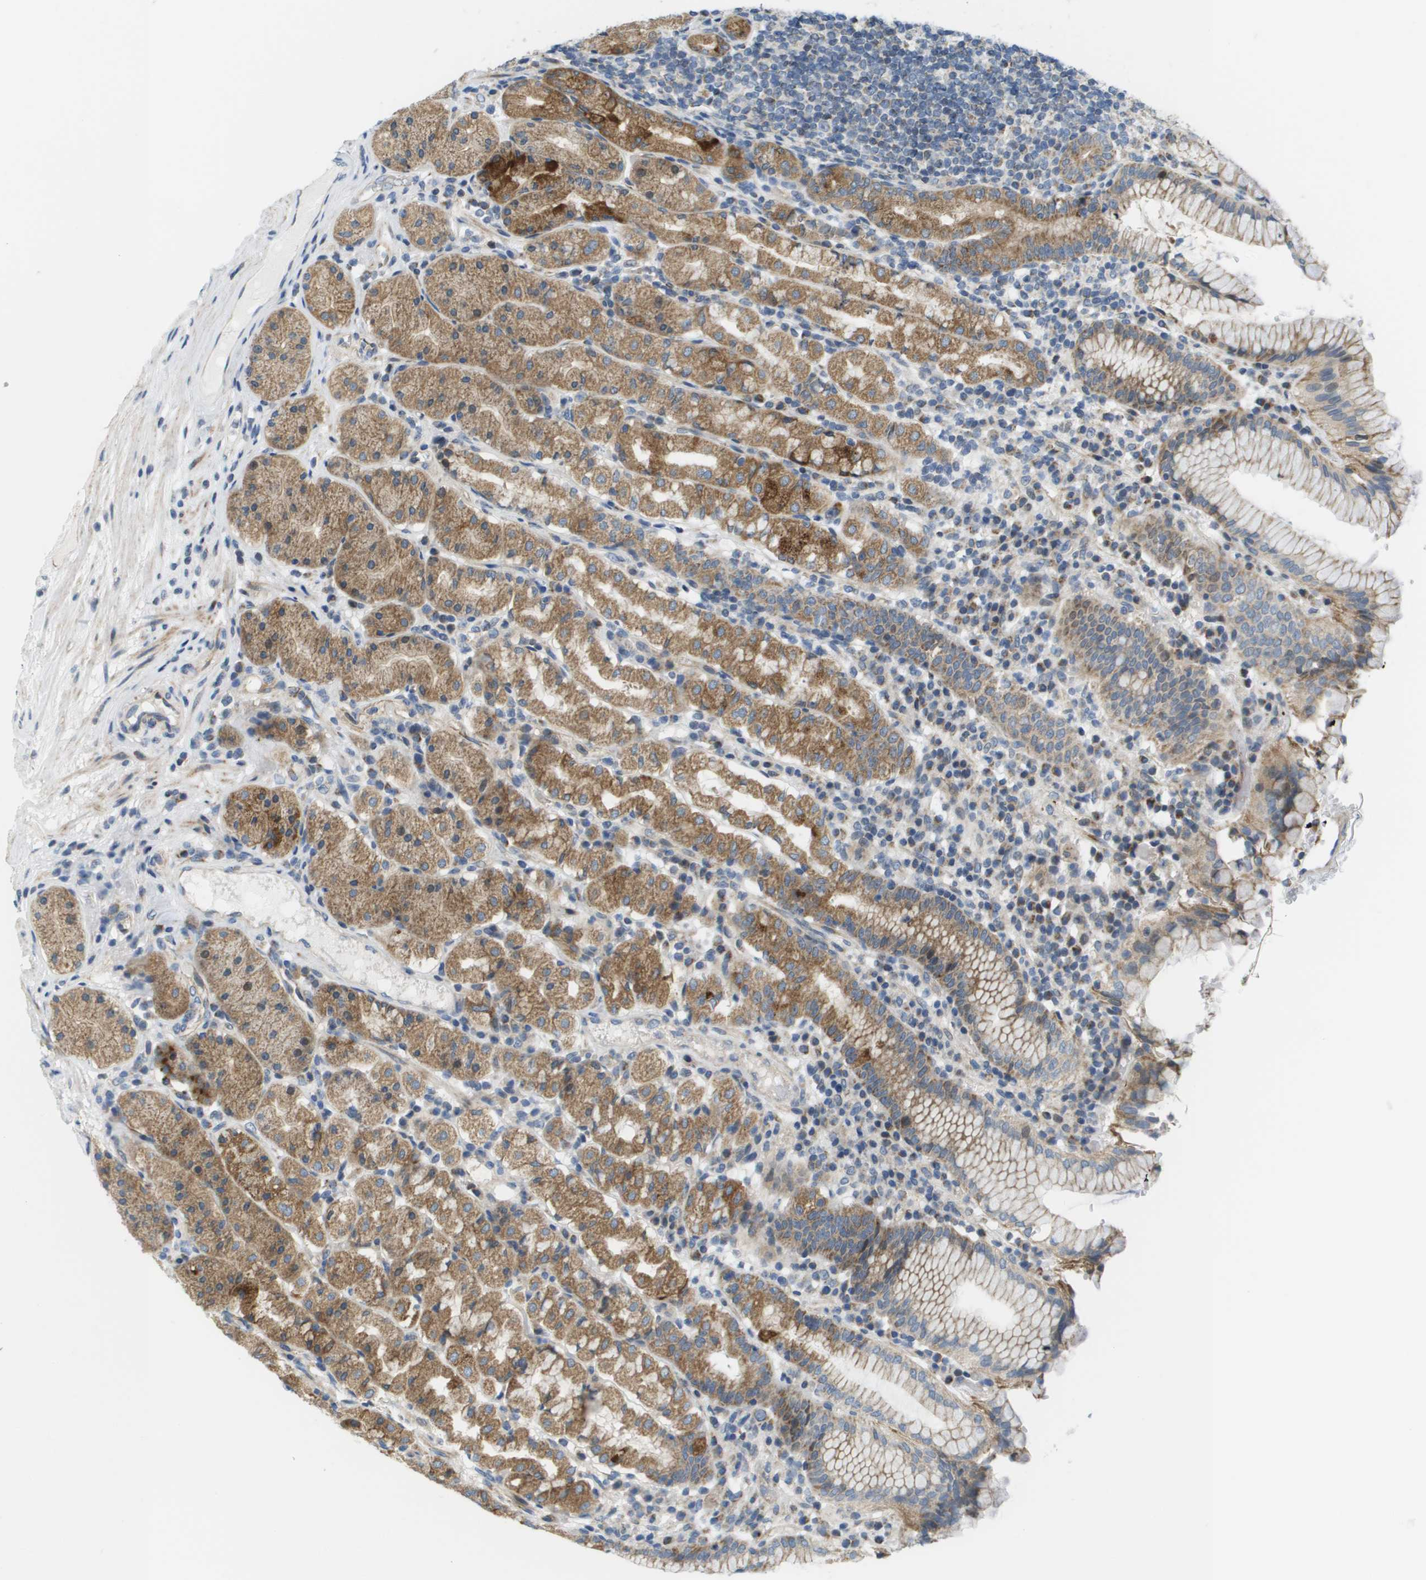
{"staining": {"intensity": "moderate", "quantity": ">75%", "location": "cytoplasmic/membranous"}, "tissue": "stomach", "cell_type": "Glandular cells", "image_type": "normal", "snomed": [{"axis": "morphology", "description": "Normal tissue, NOS"}, {"axis": "topography", "description": "Stomach"}, {"axis": "topography", "description": "Stomach, lower"}], "caption": "Moderate cytoplasmic/membranous positivity for a protein is appreciated in about >75% of glandular cells of unremarkable stomach using IHC.", "gene": "KRT23", "patient": {"sex": "female", "age": 56}}